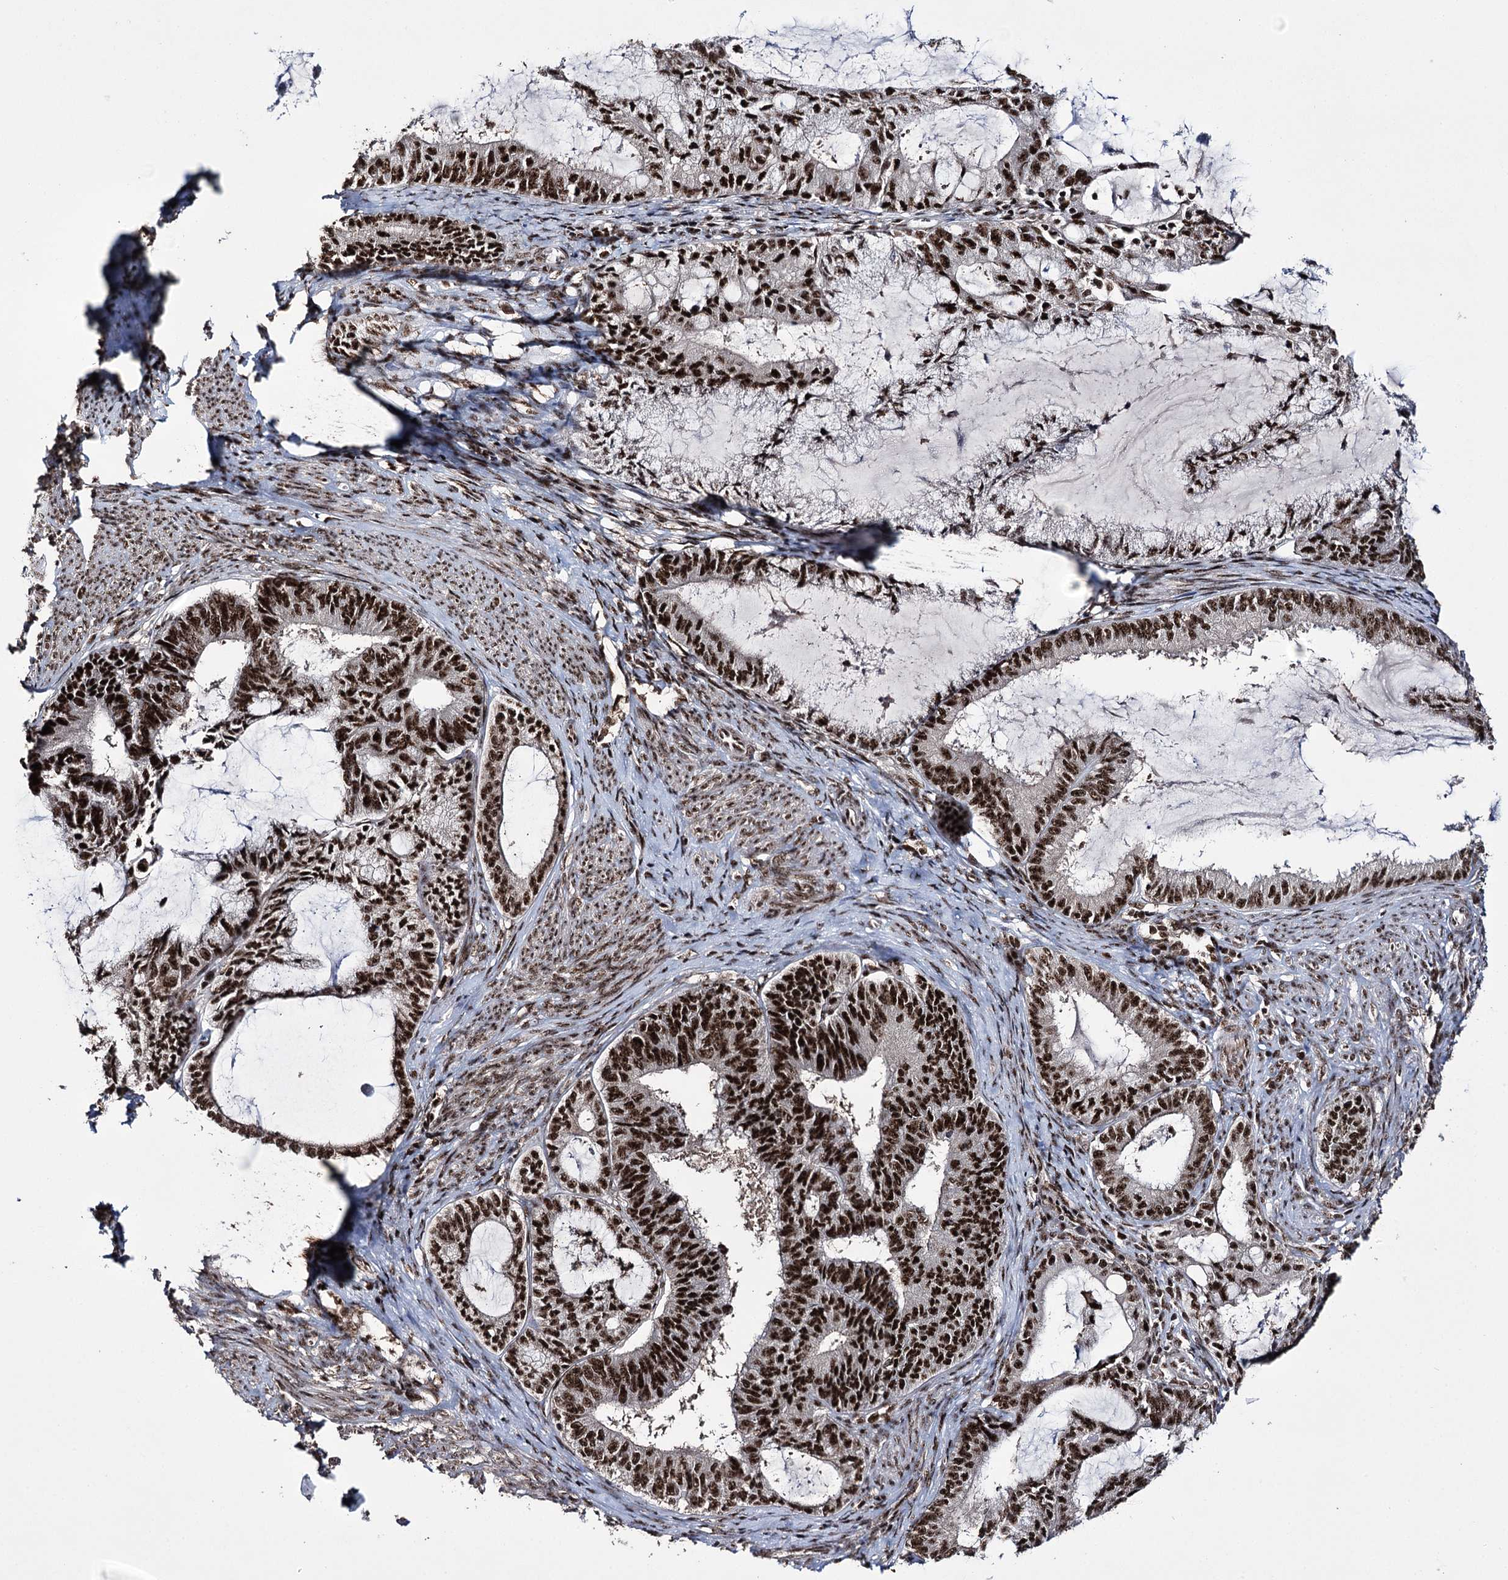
{"staining": {"intensity": "strong", "quantity": ">75%", "location": "nuclear"}, "tissue": "endometrial cancer", "cell_type": "Tumor cells", "image_type": "cancer", "snomed": [{"axis": "morphology", "description": "Adenocarcinoma, NOS"}, {"axis": "topography", "description": "Endometrium"}], "caption": "Endometrial cancer stained with a brown dye demonstrates strong nuclear positive positivity in approximately >75% of tumor cells.", "gene": "PRPF40A", "patient": {"sex": "female", "age": 86}}